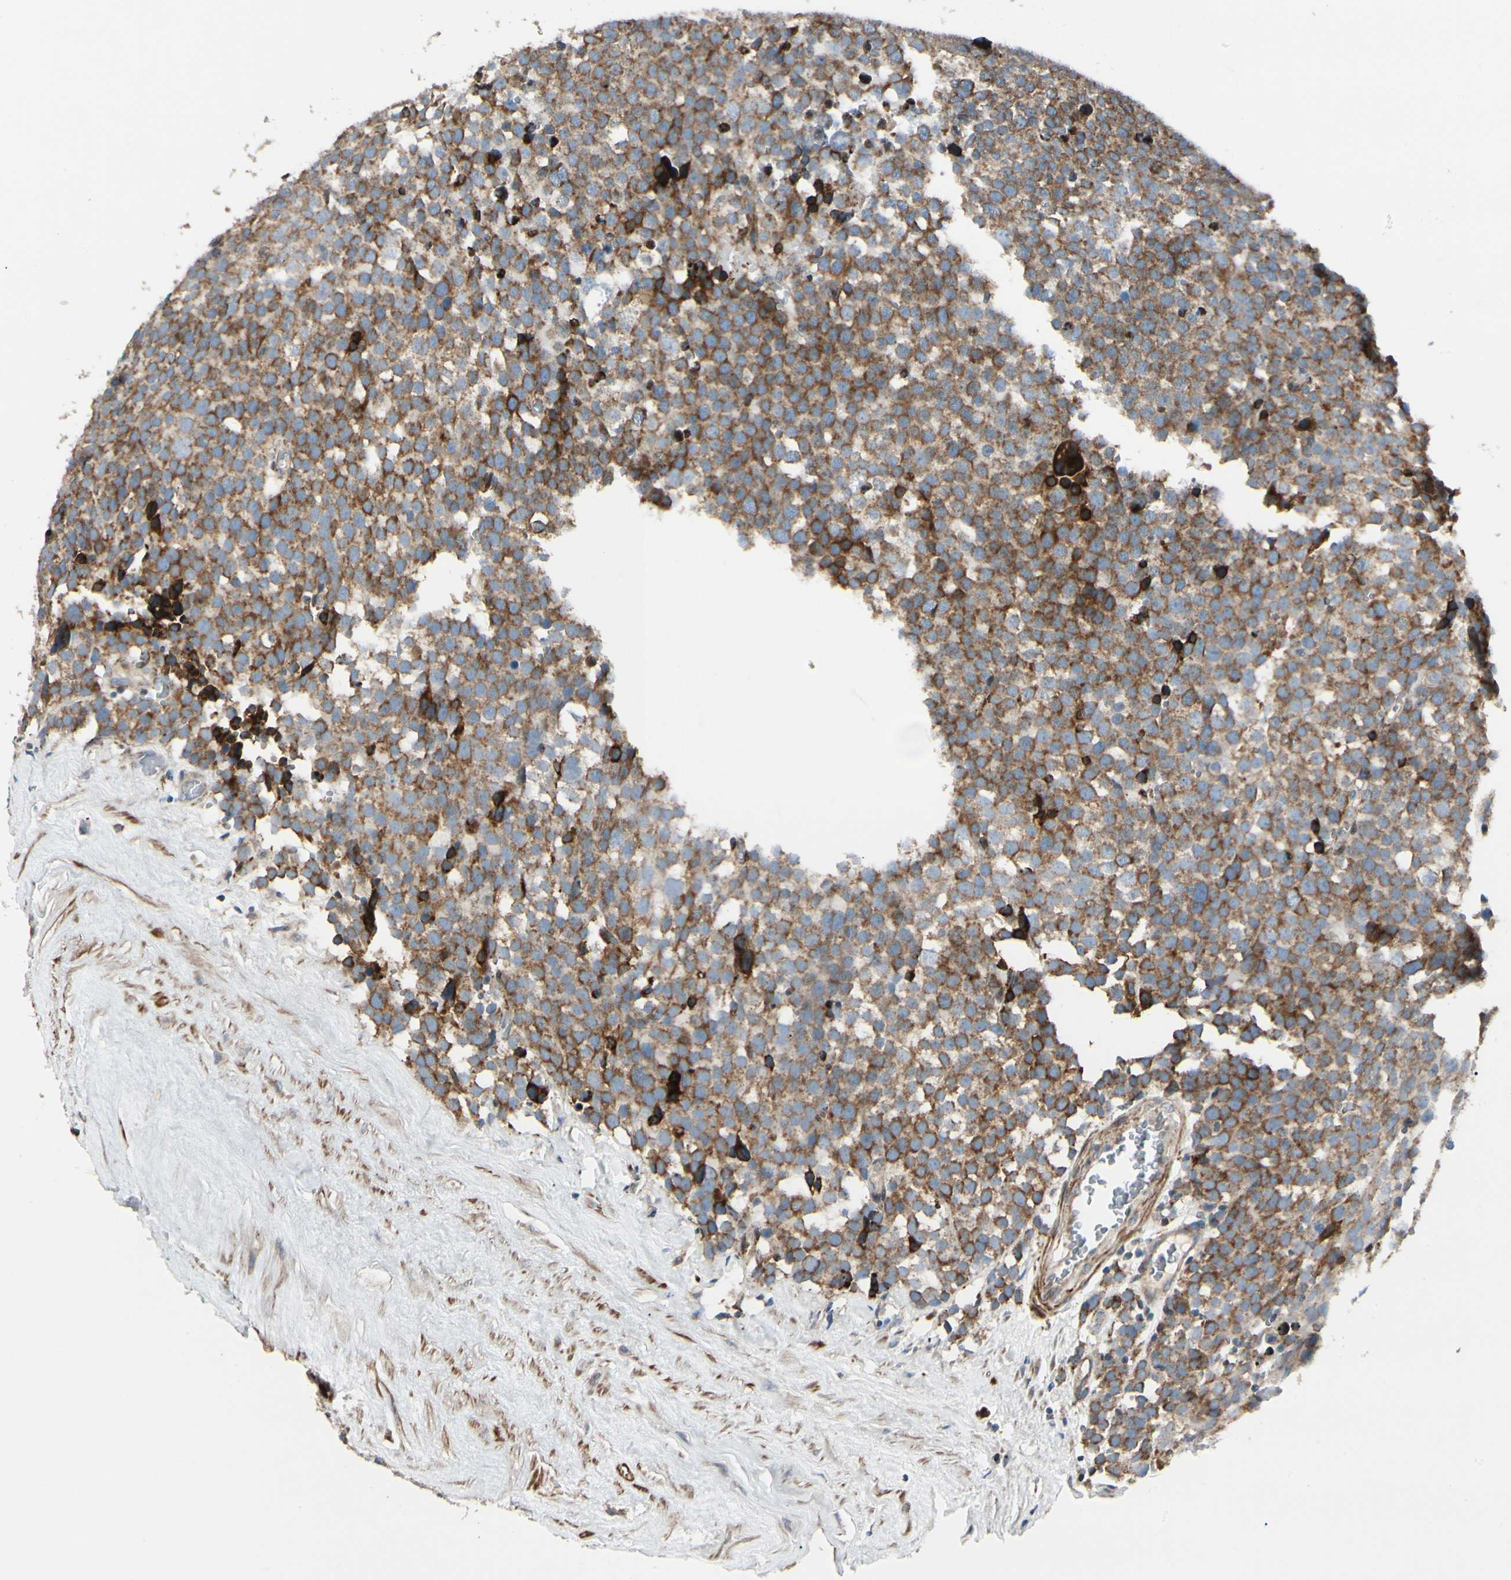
{"staining": {"intensity": "moderate", "quantity": ">75%", "location": "cytoplasmic/membranous"}, "tissue": "testis cancer", "cell_type": "Tumor cells", "image_type": "cancer", "snomed": [{"axis": "morphology", "description": "Seminoma, NOS"}, {"axis": "topography", "description": "Testis"}], "caption": "This is an image of immunohistochemistry staining of seminoma (testis), which shows moderate positivity in the cytoplasmic/membranous of tumor cells.", "gene": "MRPL9", "patient": {"sex": "male", "age": 71}}